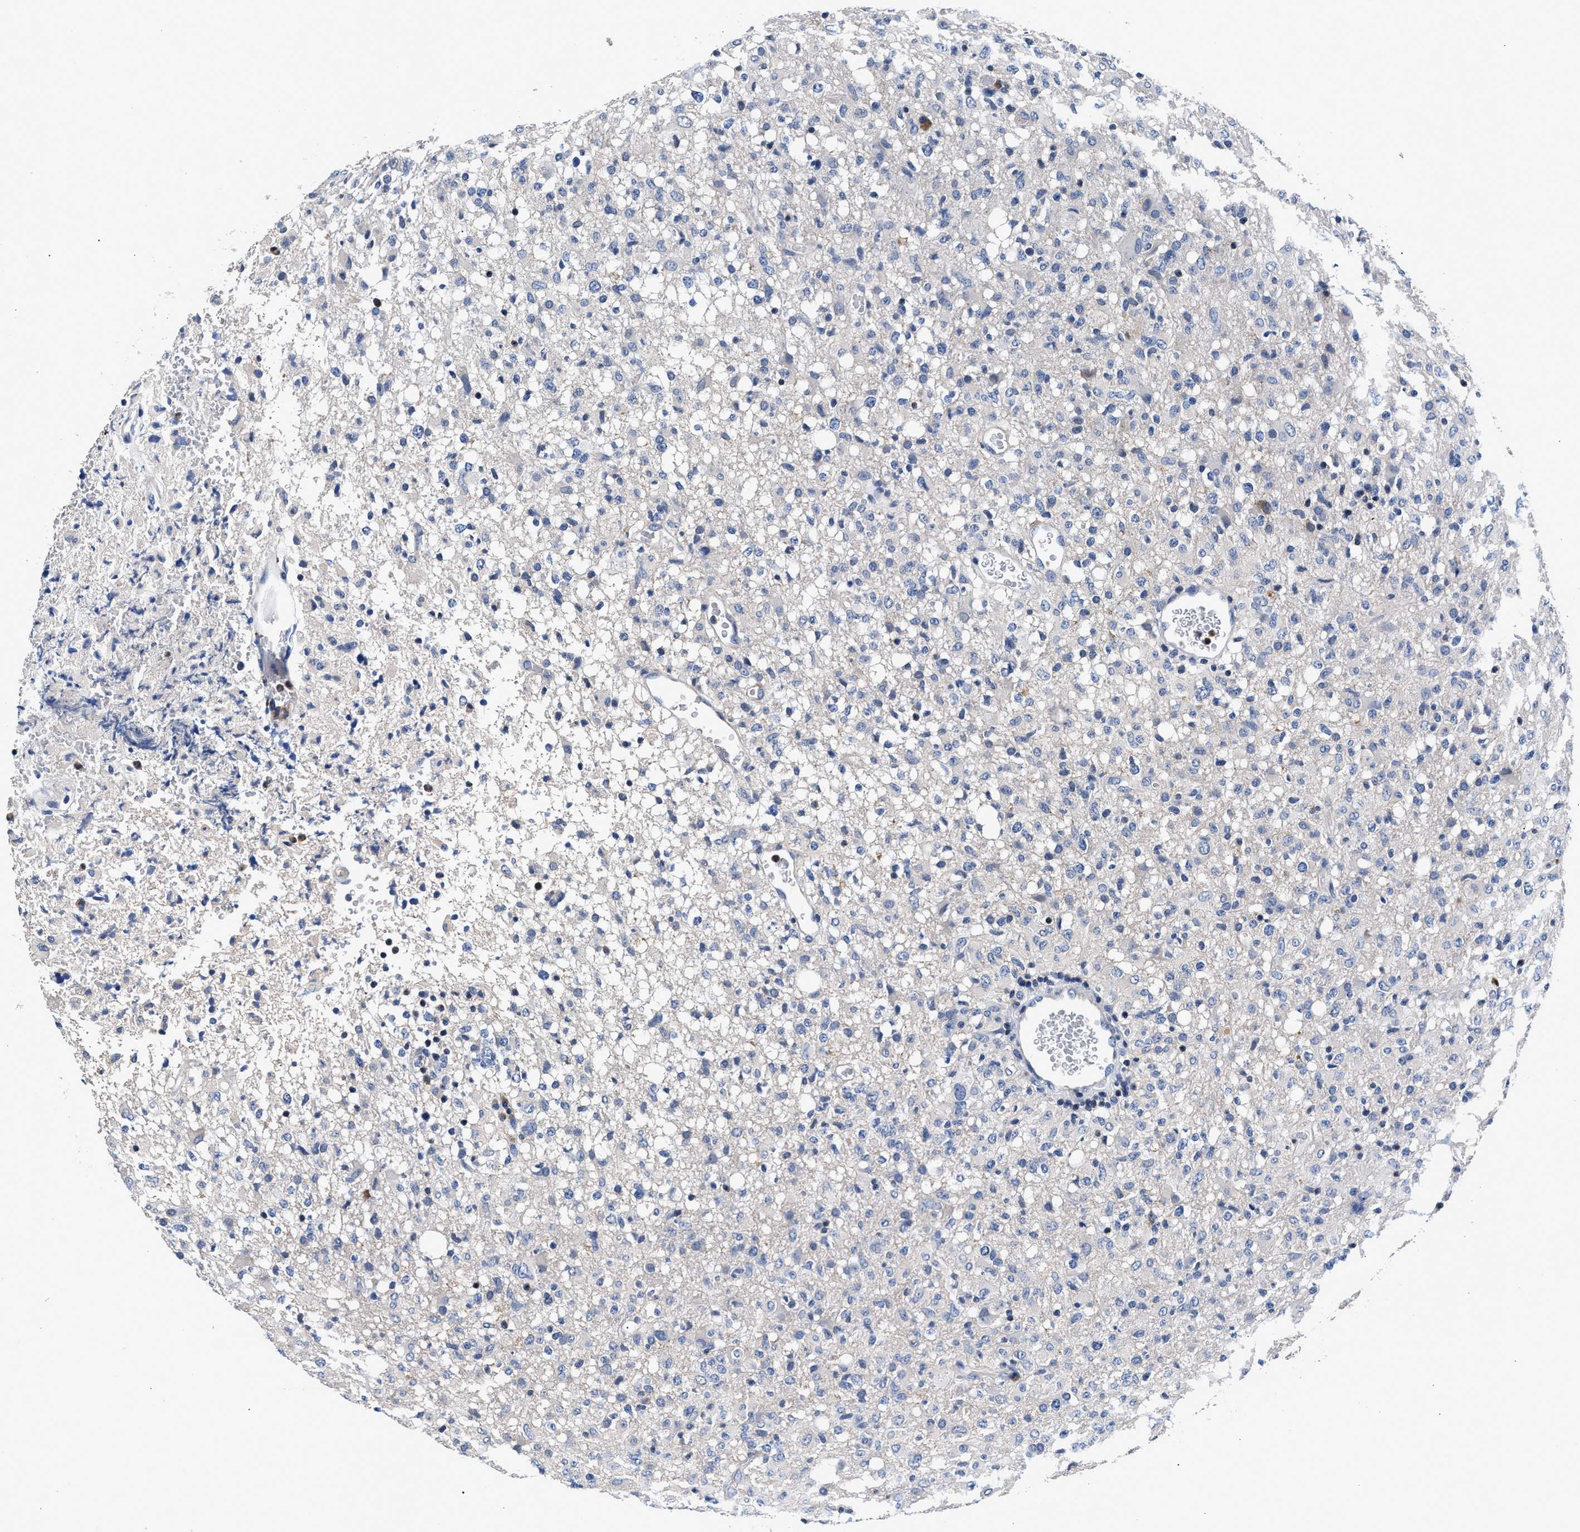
{"staining": {"intensity": "negative", "quantity": "none", "location": "none"}, "tissue": "glioma", "cell_type": "Tumor cells", "image_type": "cancer", "snomed": [{"axis": "morphology", "description": "Glioma, malignant, High grade"}, {"axis": "topography", "description": "Brain"}], "caption": "There is no significant expression in tumor cells of glioma.", "gene": "PHF24", "patient": {"sex": "female", "age": 57}}